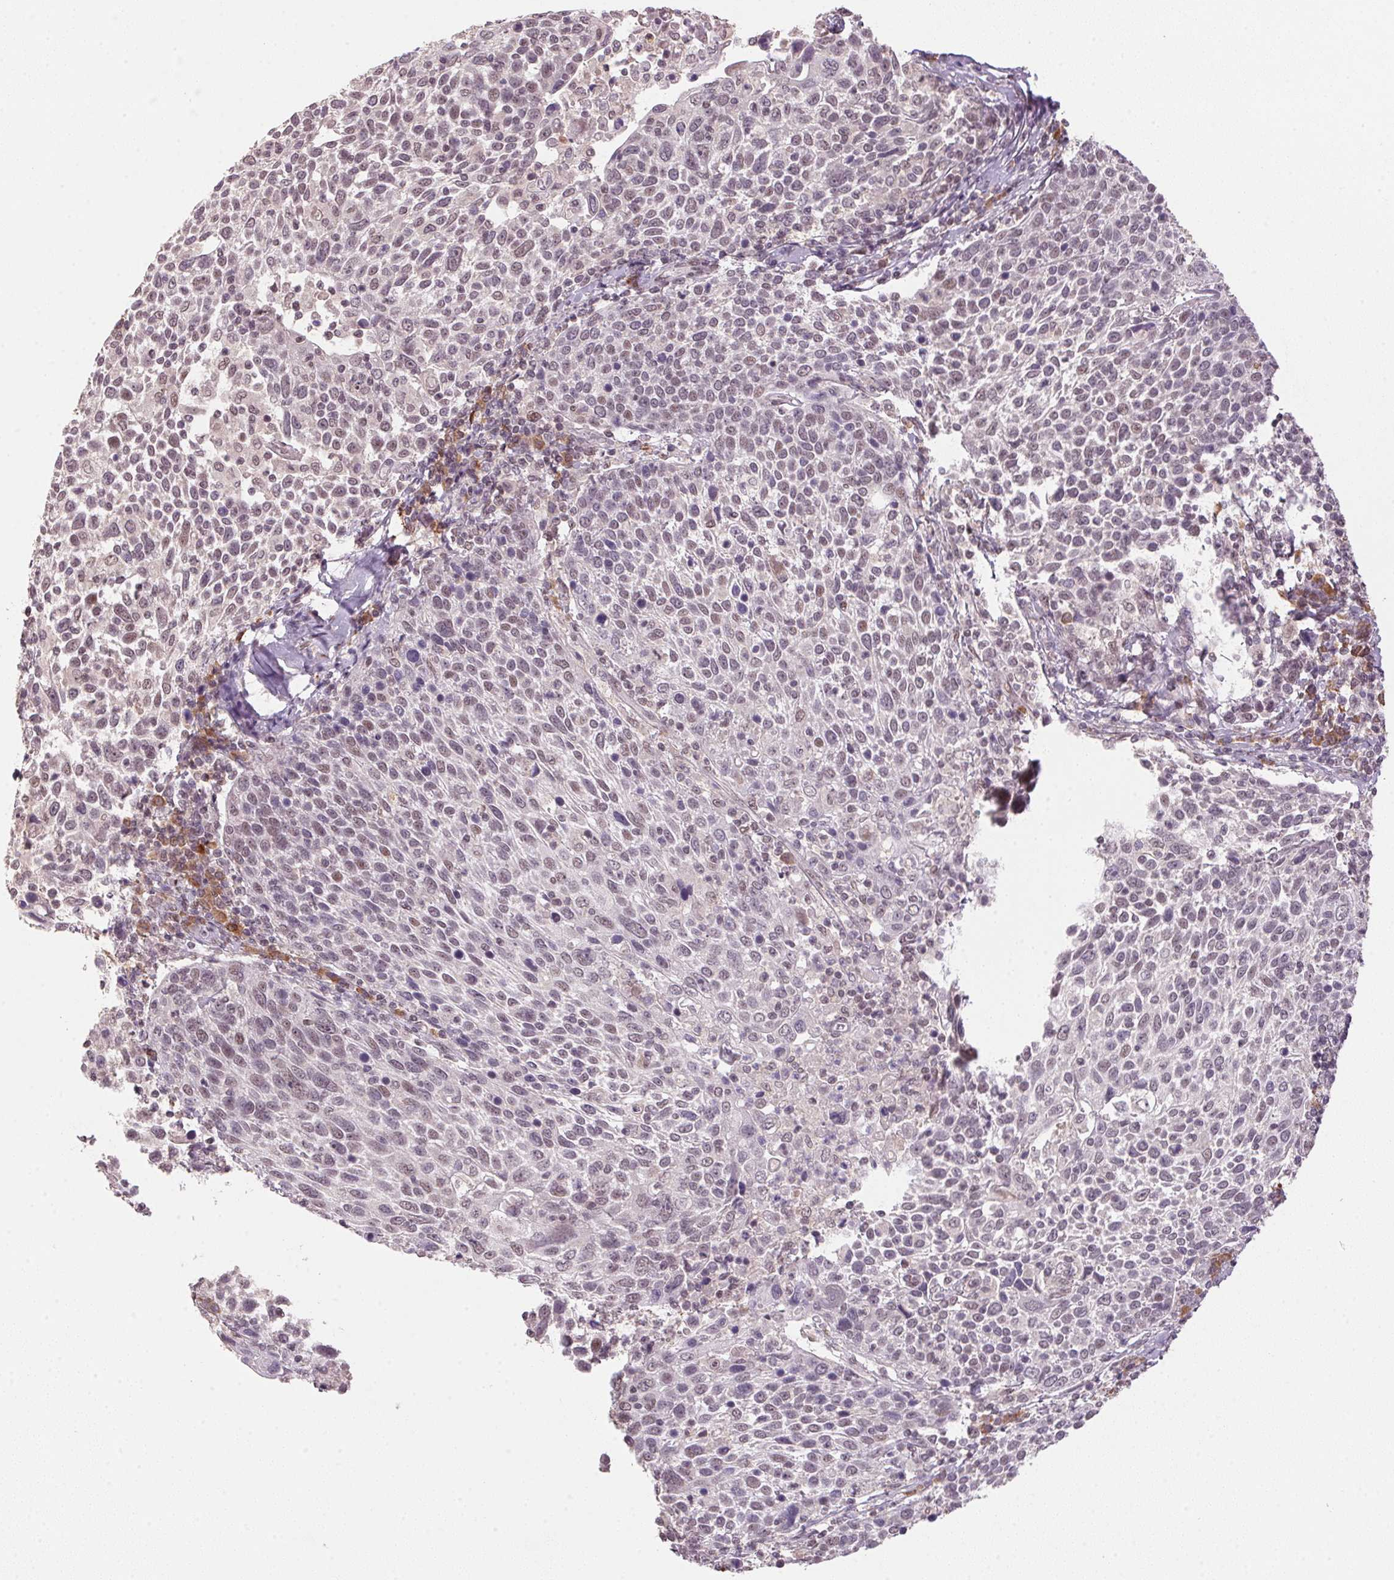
{"staining": {"intensity": "weak", "quantity": "25%-75%", "location": "nuclear"}, "tissue": "cervical cancer", "cell_type": "Tumor cells", "image_type": "cancer", "snomed": [{"axis": "morphology", "description": "Squamous cell carcinoma, NOS"}, {"axis": "topography", "description": "Cervix"}], "caption": "Protein expression analysis of human squamous cell carcinoma (cervical) reveals weak nuclear expression in about 25%-75% of tumor cells. Ihc stains the protein of interest in brown and the nuclei are stained blue.", "gene": "ZBTB4", "patient": {"sex": "female", "age": 61}}